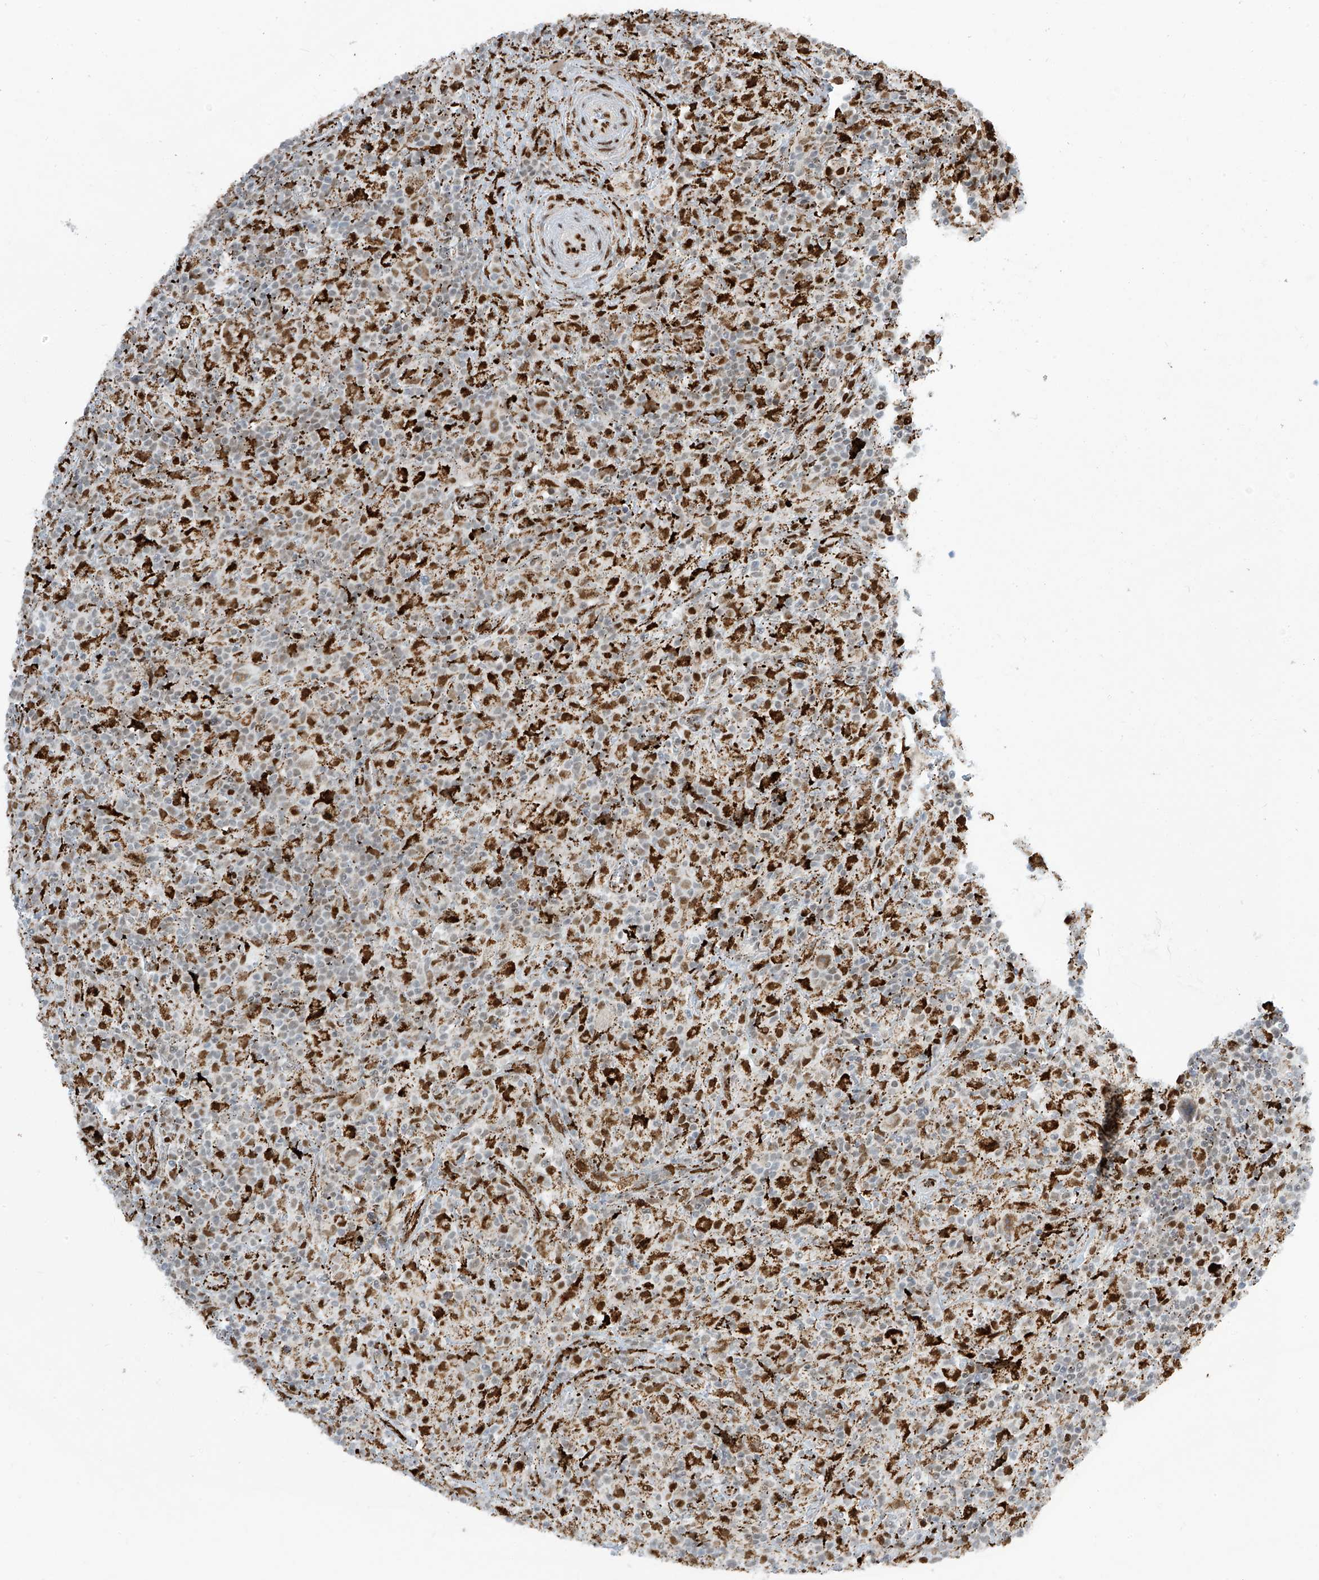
{"staining": {"intensity": "weak", "quantity": ">75%", "location": "nuclear"}, "tissue": "lymphoma", "cell_type": "Tumor cells", "image_type": "cancer", "snomed": [{"axis": "morphology", "description": "Hodgkin's disease, NOS"}, {"axis": "topography", "description": "Lymph node"}], "caption": "A brown stain labels weak nuclear expression of a protein in human lymphoma tumor cells.", "gene": "PM20D2", "patient": {"sex": "male", "age": 70}}